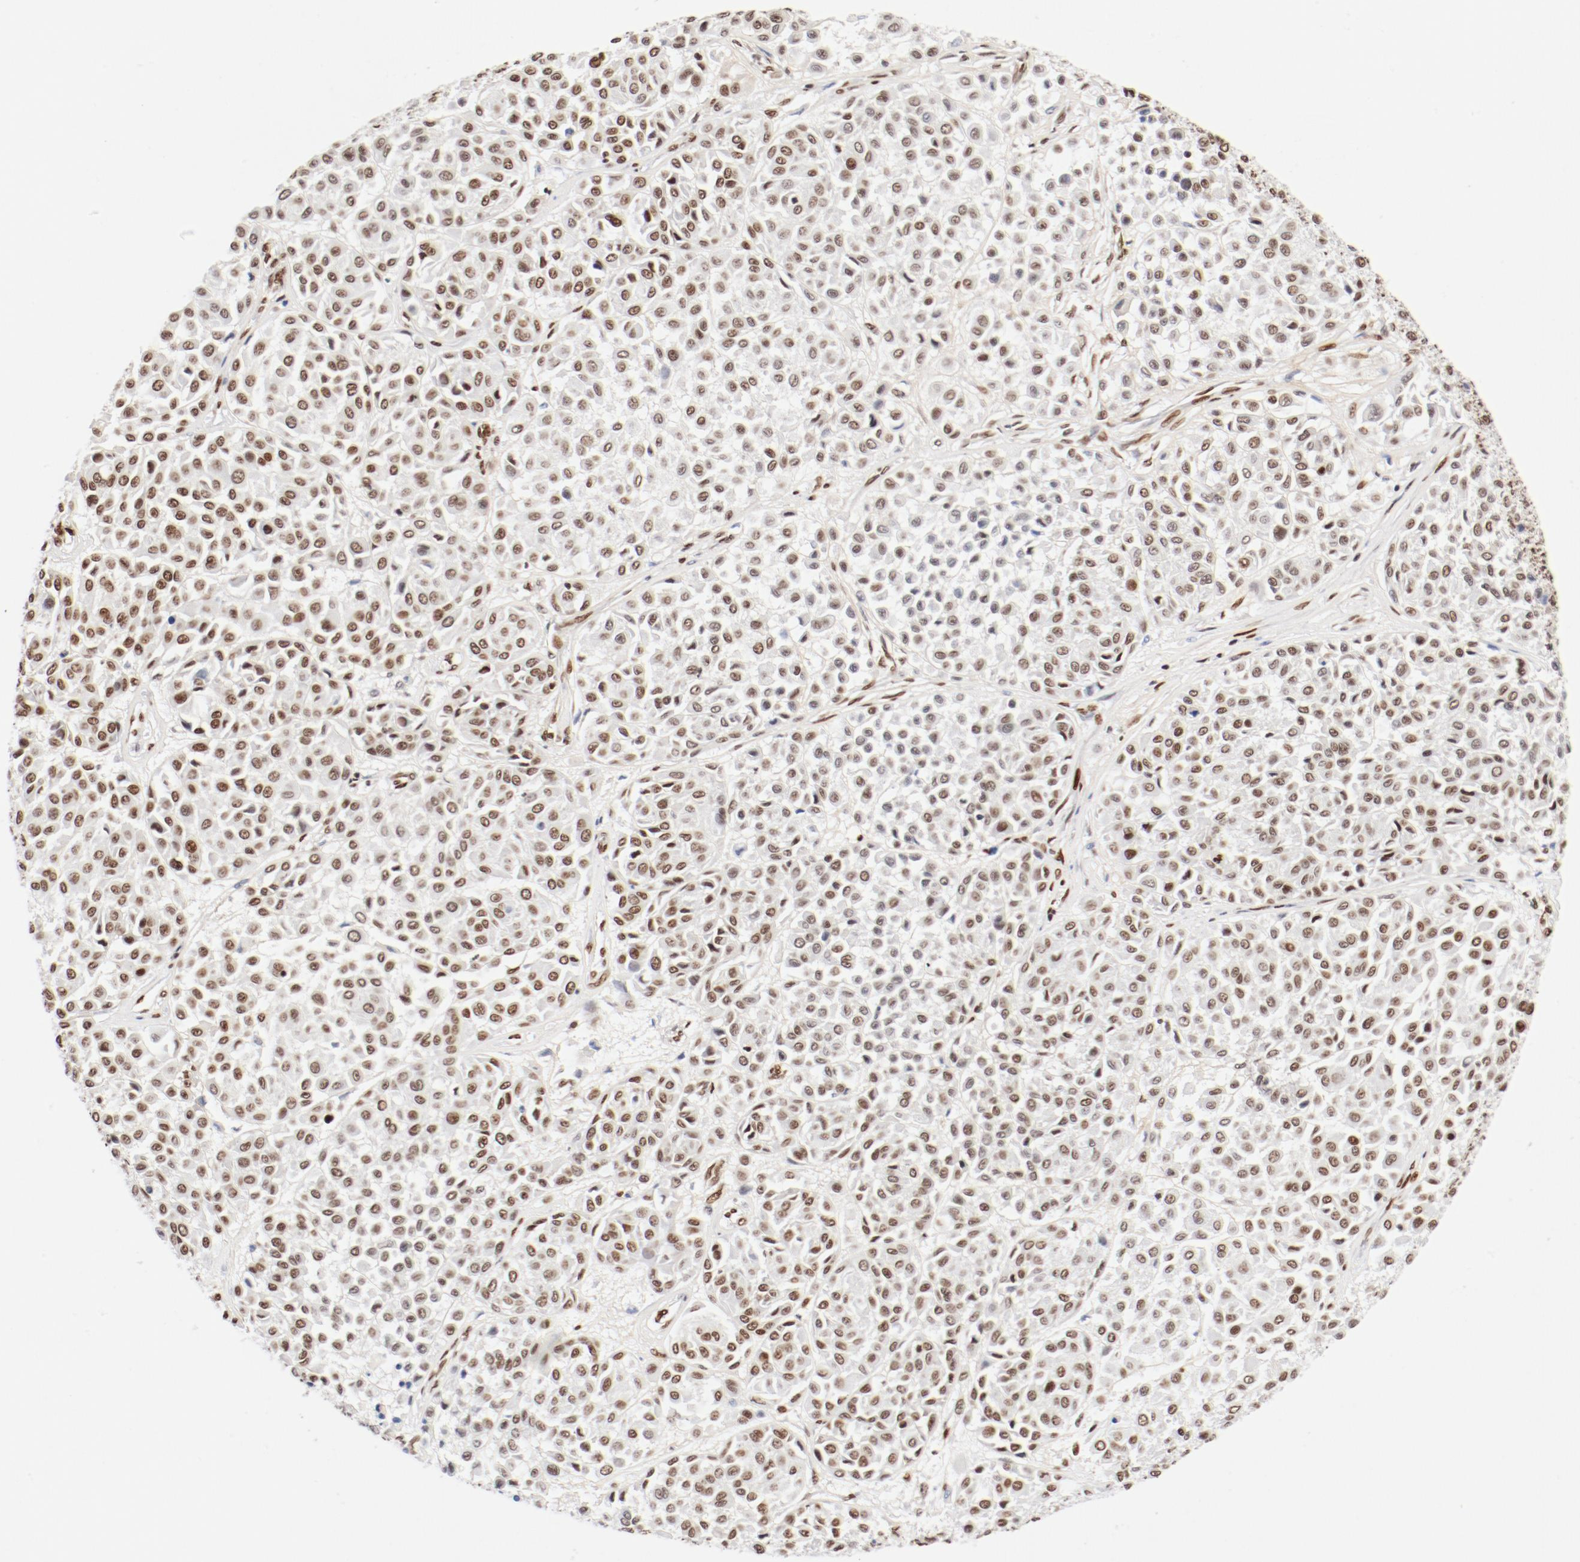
{"staining": {"intensity": "moderate", "quantity": ">75%", "location": "nuclear"}, "tissue": "melanoma", "cell_type": "Tumor cells", "image_type": "cancer", "snomed": [{"axis": "morphology", "description": "Malignant melanoma, Metastatic site"}, {"axis": "topography", "description": "Soft tissue"}], "caption": "Moderate nuclear positivity is identified in approximately >75% of tumor cells in malignant melanoma (metastatic site).", "gene": "CTBP1", "patient": {"sex": "male", "age": 41}}